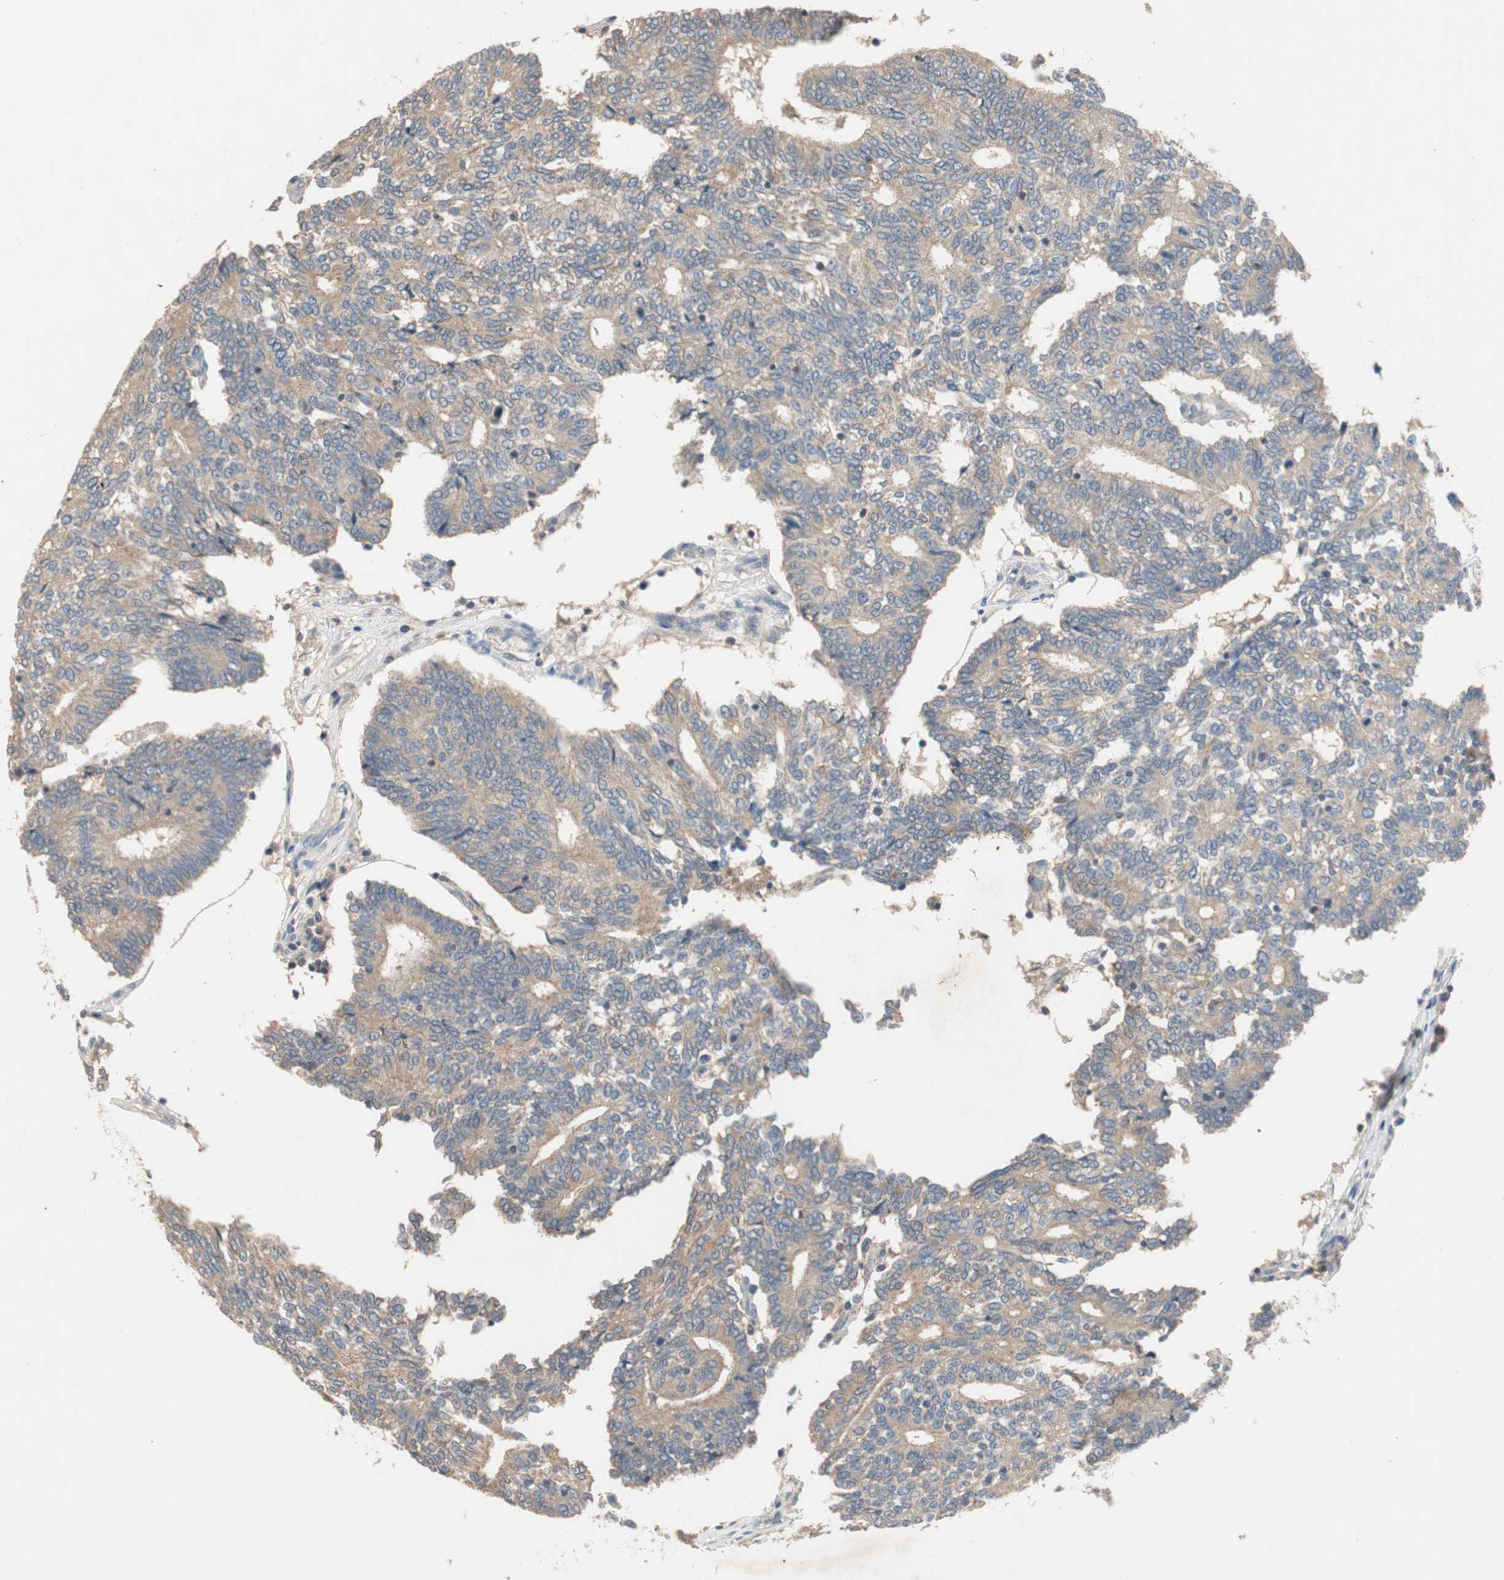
{"staining": {"intensity": "weak", "quantity": "25%-75%", "location": "cytoplasmic/membranous"}, "tissue": "prostate cancer", "cell_type": "Tumor cells", "image_type": "cancer", "snomed": [{"axis": "morphology", "description": "Adenocarcinoma, High grade"}, {"axis": "topography", "description": "Prostate"}], "caption": "Immunohistochemistry (IHC) of prostate cancer (high-grade adenocarcinoma) exhibits low levels of weak cytoplasmic/membranous staining in about 25%-75% of tumor cells.", "gene": "ADAP1", "patient": {"sex": "male", "age": 55}}